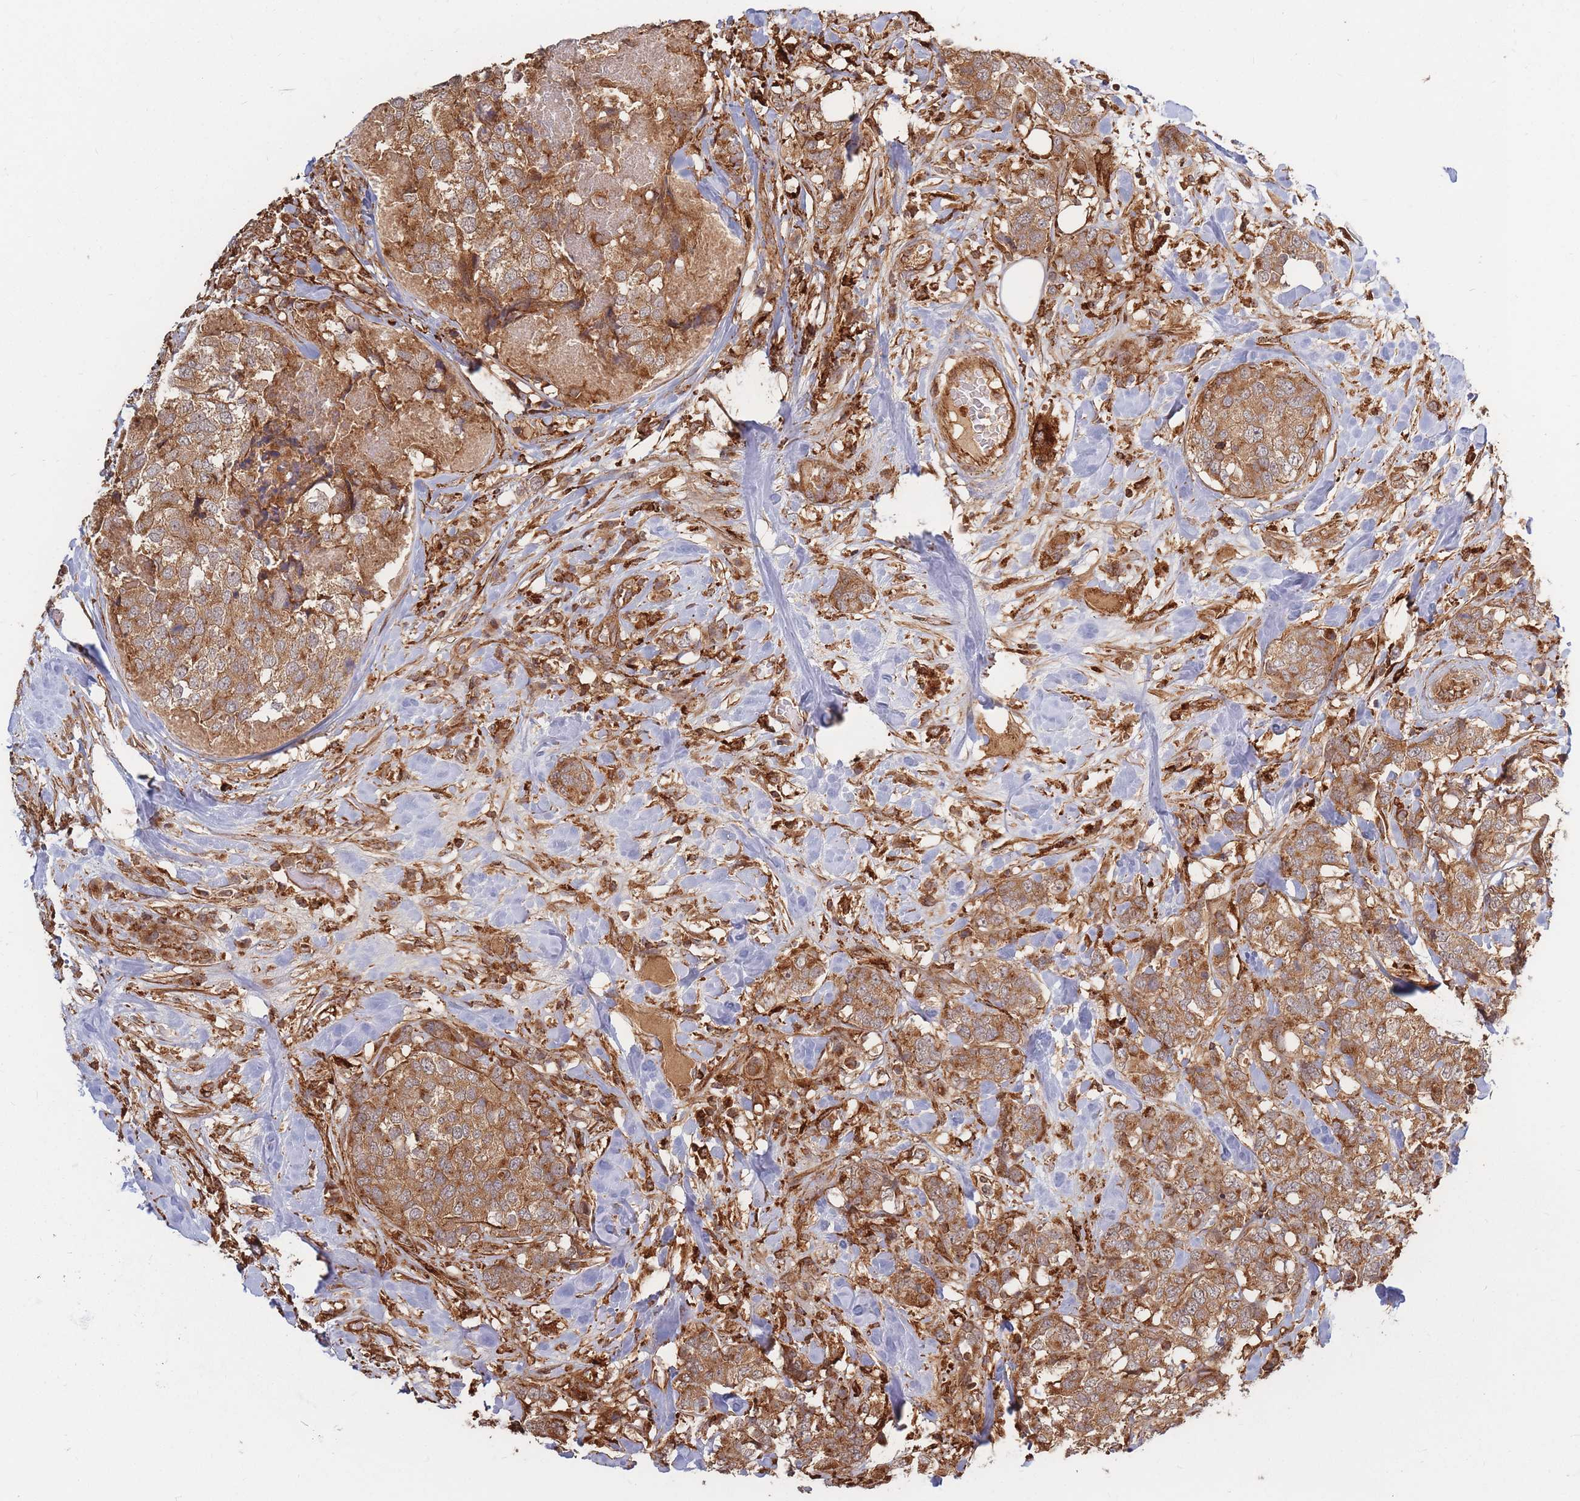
{"staining": {"intensity": "moderate", "quantity": ">75%", "location": "cytoplasmic/membranous"}, "tissue": "breast cancer", "cell_type": "Tumor cells", "image_type": "cancer", "snomed": [{"axis": "morphology", "description": "Lobular carcinoma"}, {"axis": "topography", "description": "Breast"}], "caption": "This photomicrograph shows lobular carcinoma (breast) stained with immunohistochemistry to label a protein in brown. The cytoplasmic/membranous of tumor cells show moderate positivity for the protein. Nuclei are counter-stained blue.", "gene": "RASSF2", "patient": {"sex": "female", "age": 59}}